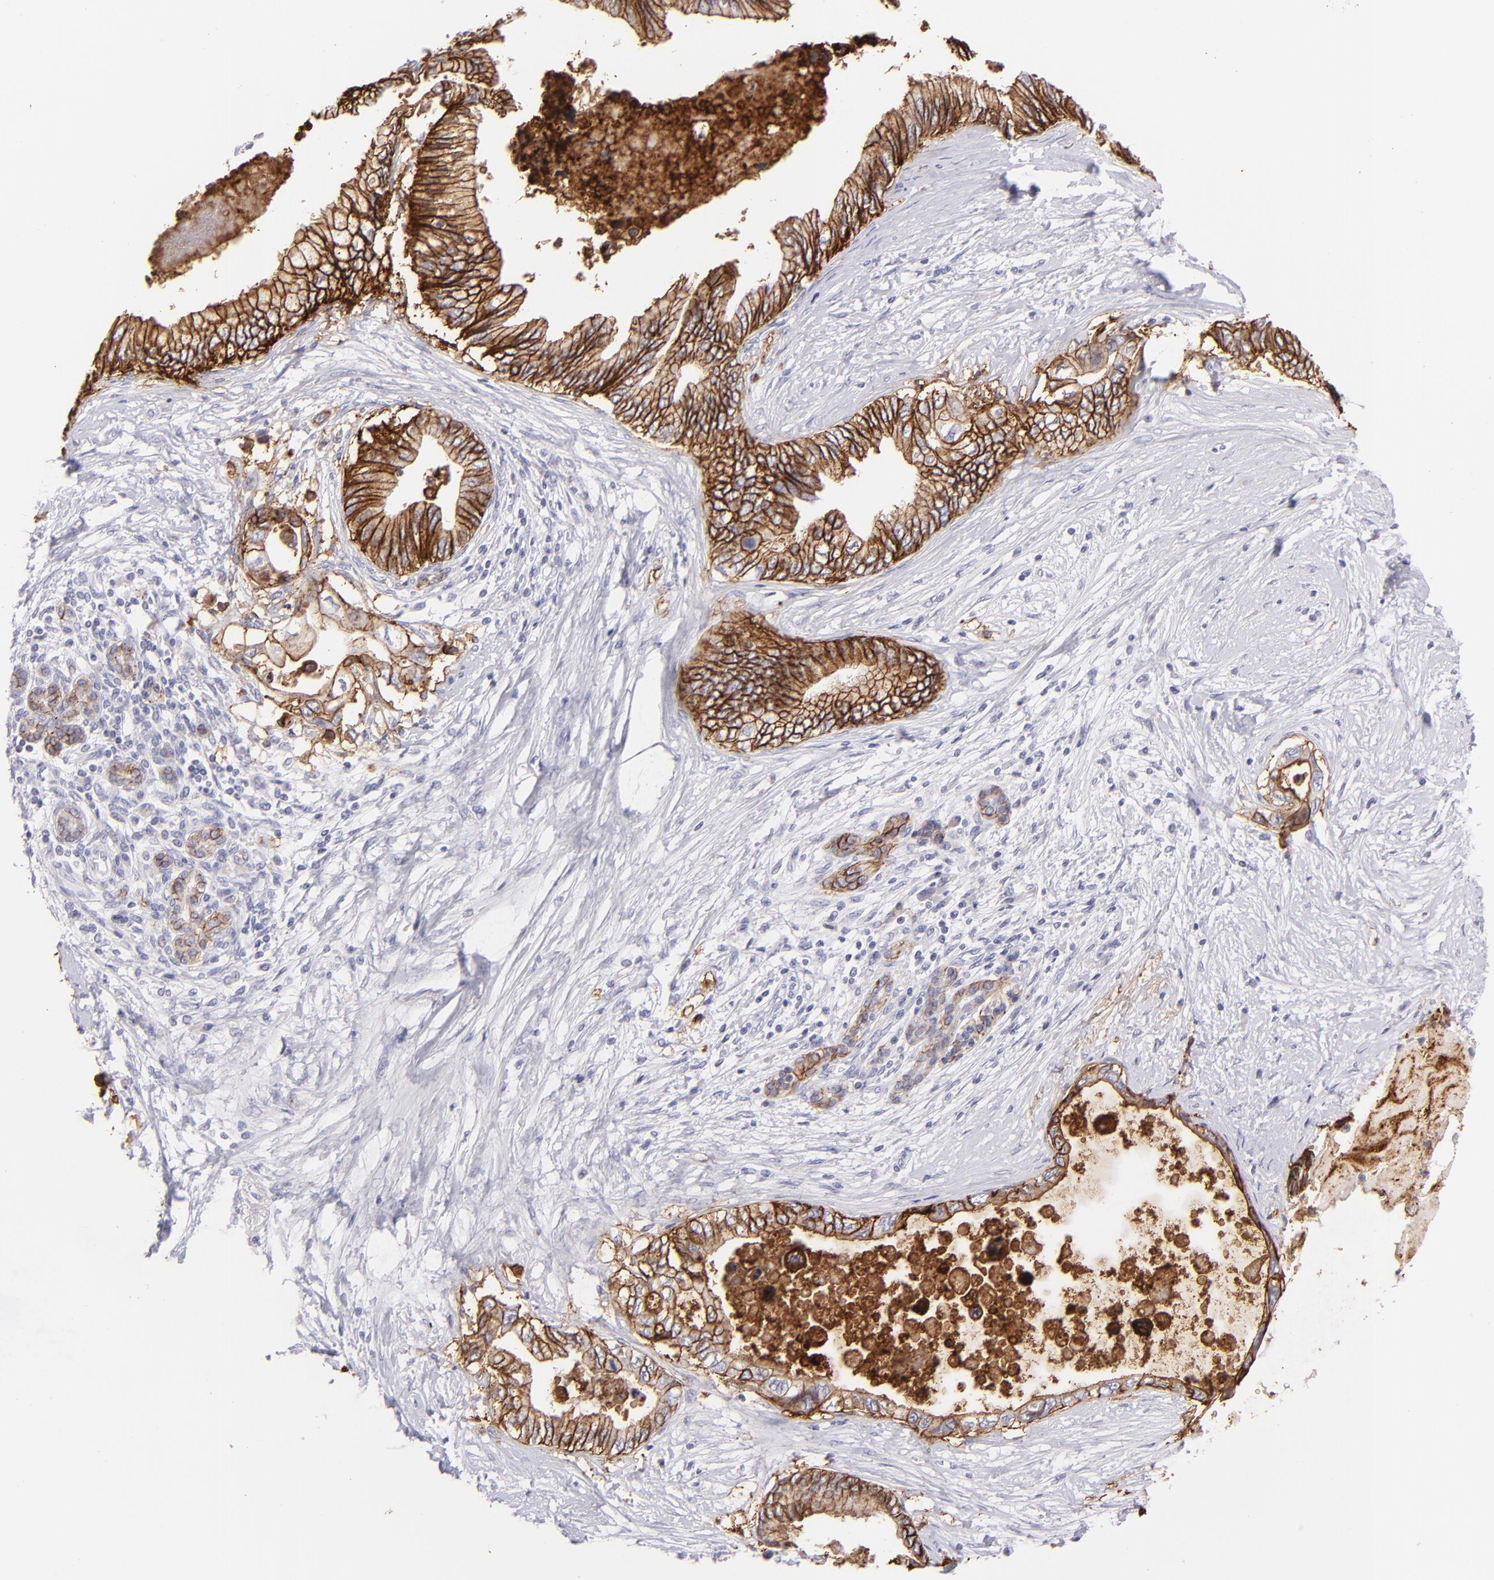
{"staining": {"intensity": "strong", "quantity": ">75%", "location": "cytoplasmic/membranous"}, "tissue": "pancreatic cancer", "cell_type": "Tumor cells", "image_type": "cancer", "snomed": [{"axis": "morphology", "description": "Adenocarcinoma, NOS"}, {"axis": "topography", "description": "Pancreas"}], "caption": "Immunohistochemical staining of human pancreatic cancer (adenocarcinoma) reveals high levels of strong cytoplasmic/membranous protein expression in approximately >75% of tumor cells.", "gene": "CLDN4", "patient": {"sex": "female", "age": 66}}